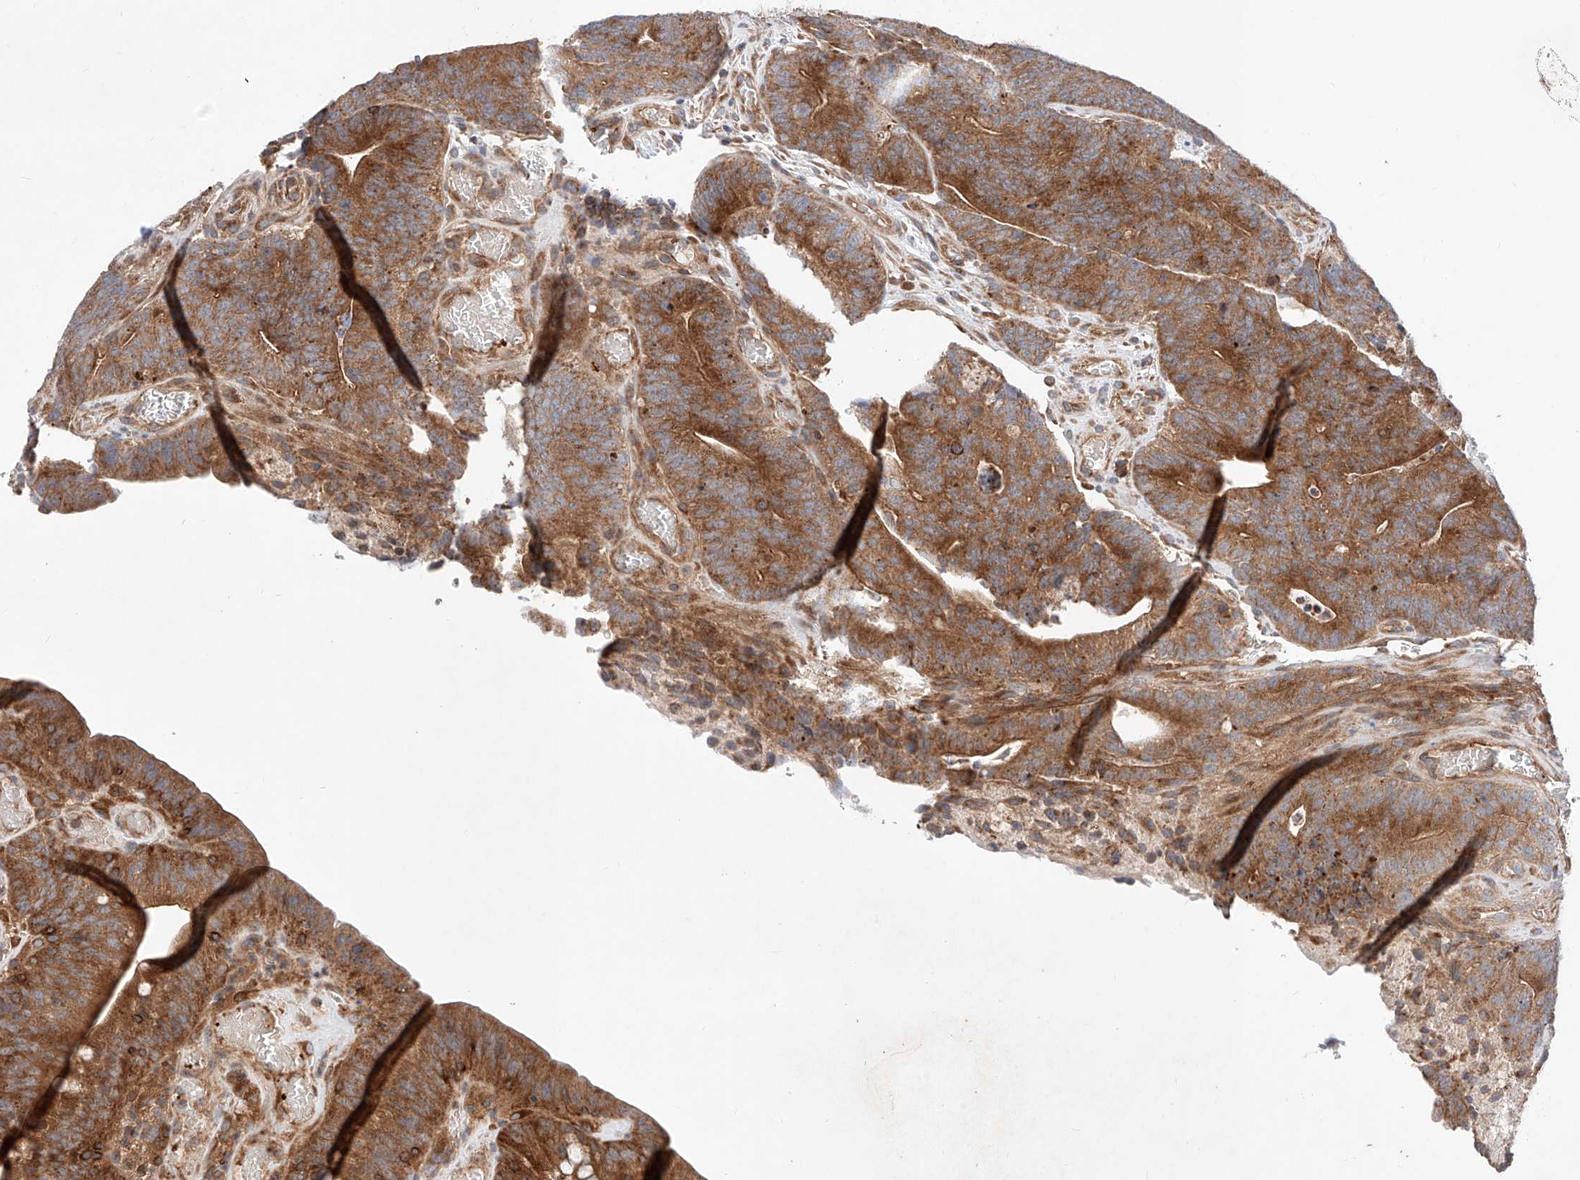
{"staining": {"intensity": "strong", "quantity": ">75%", "location": "cytoplasmic/membranous"}, "tissue": "colorectal cancer", "cell_type": "Tumor cells", "image_type": "cancer", "snomed": [{"axis": "morphology", "description": "Normal tissue, NOS"}, {"axis": "topography", "description": "Colon"}], "caption": "A micrograph showing strong cytoplasmic/membranous staining in approximately >75% of tumor cells in colorectal cancer, as visualized by brown immunohistochemical staining.", "gene": "NR1D1", "patient": {"sex": "female", "age": 82}}